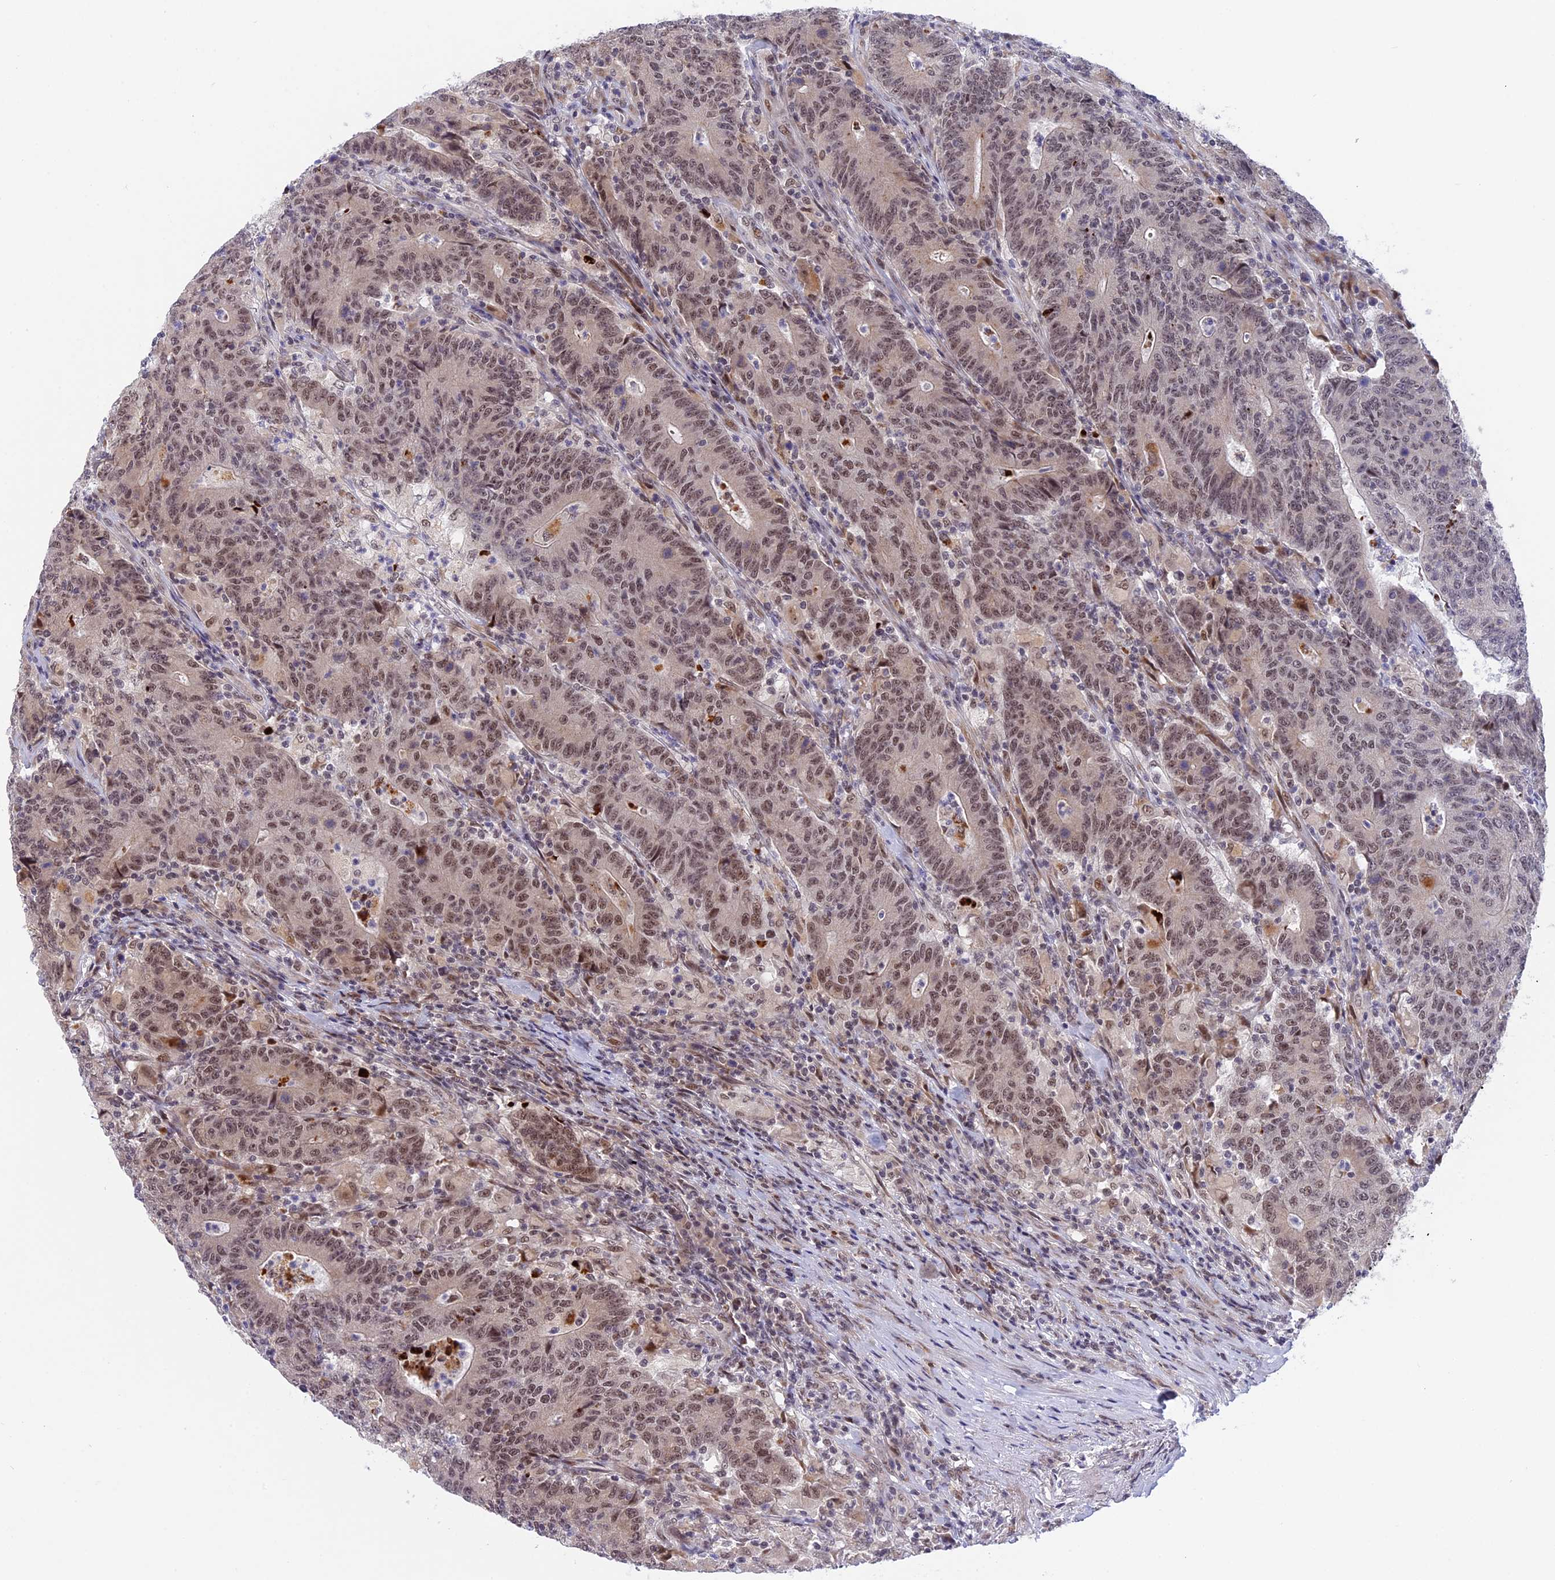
{"staining": {"intensity": "moderate", "quantity": ">75%", "location": "nuclear"}, "tissue": "colorectal cancer", "cell_type": "Tumor cells", "image_type": "cancer", "snomed": [{"axis": "morphology", "description": "Adenocarcinoma, NOS"}, {"axis": "topography", "description": "Colon"}], "caption": "DAB immunohistochemical staining of adenocarcinoma (colorectal) exhibits moderate nuclear protein positivity in approximately >75% of tumor cells.", "gene": "POLR2C", "patient": {"sex": "female", "age": 75}}